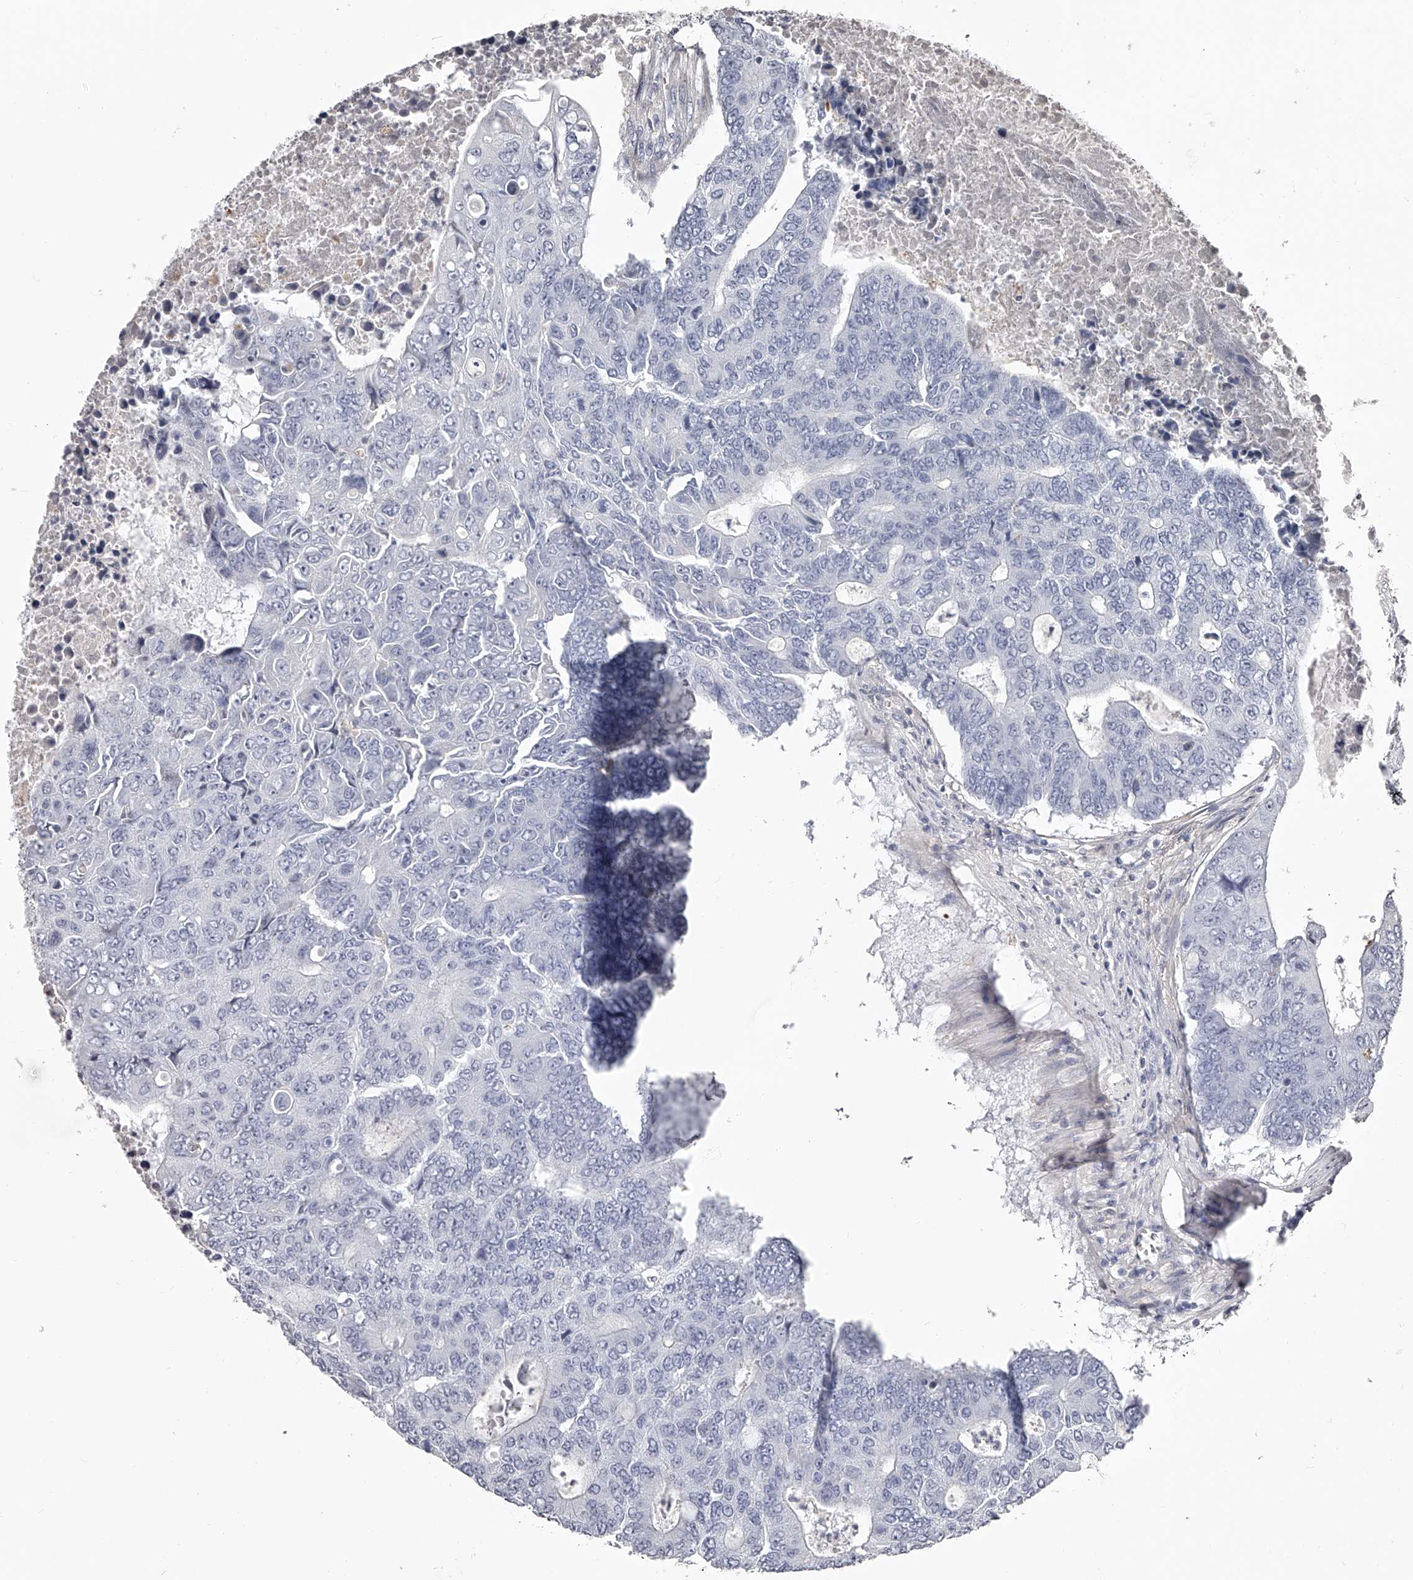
{"staining": {"intensity": "negative", "quantity": "none", "location": "none"}, "tissue": "colorectal cancer", "cell_type": "Tumor cells", "image_type": "cancer", "snomed": [{"axis": "morphology", "description": "Adenocarcinoma, NOS"}, {"axis": "topography", "description": "Colon"}], "caption": "Protein analysis of colorectal cancer (adenocarcinoma) demonstrates no significant expression in tumor cells.", "gene": "PACSIN1", "patient": {"sex": "male", "age": 87}}